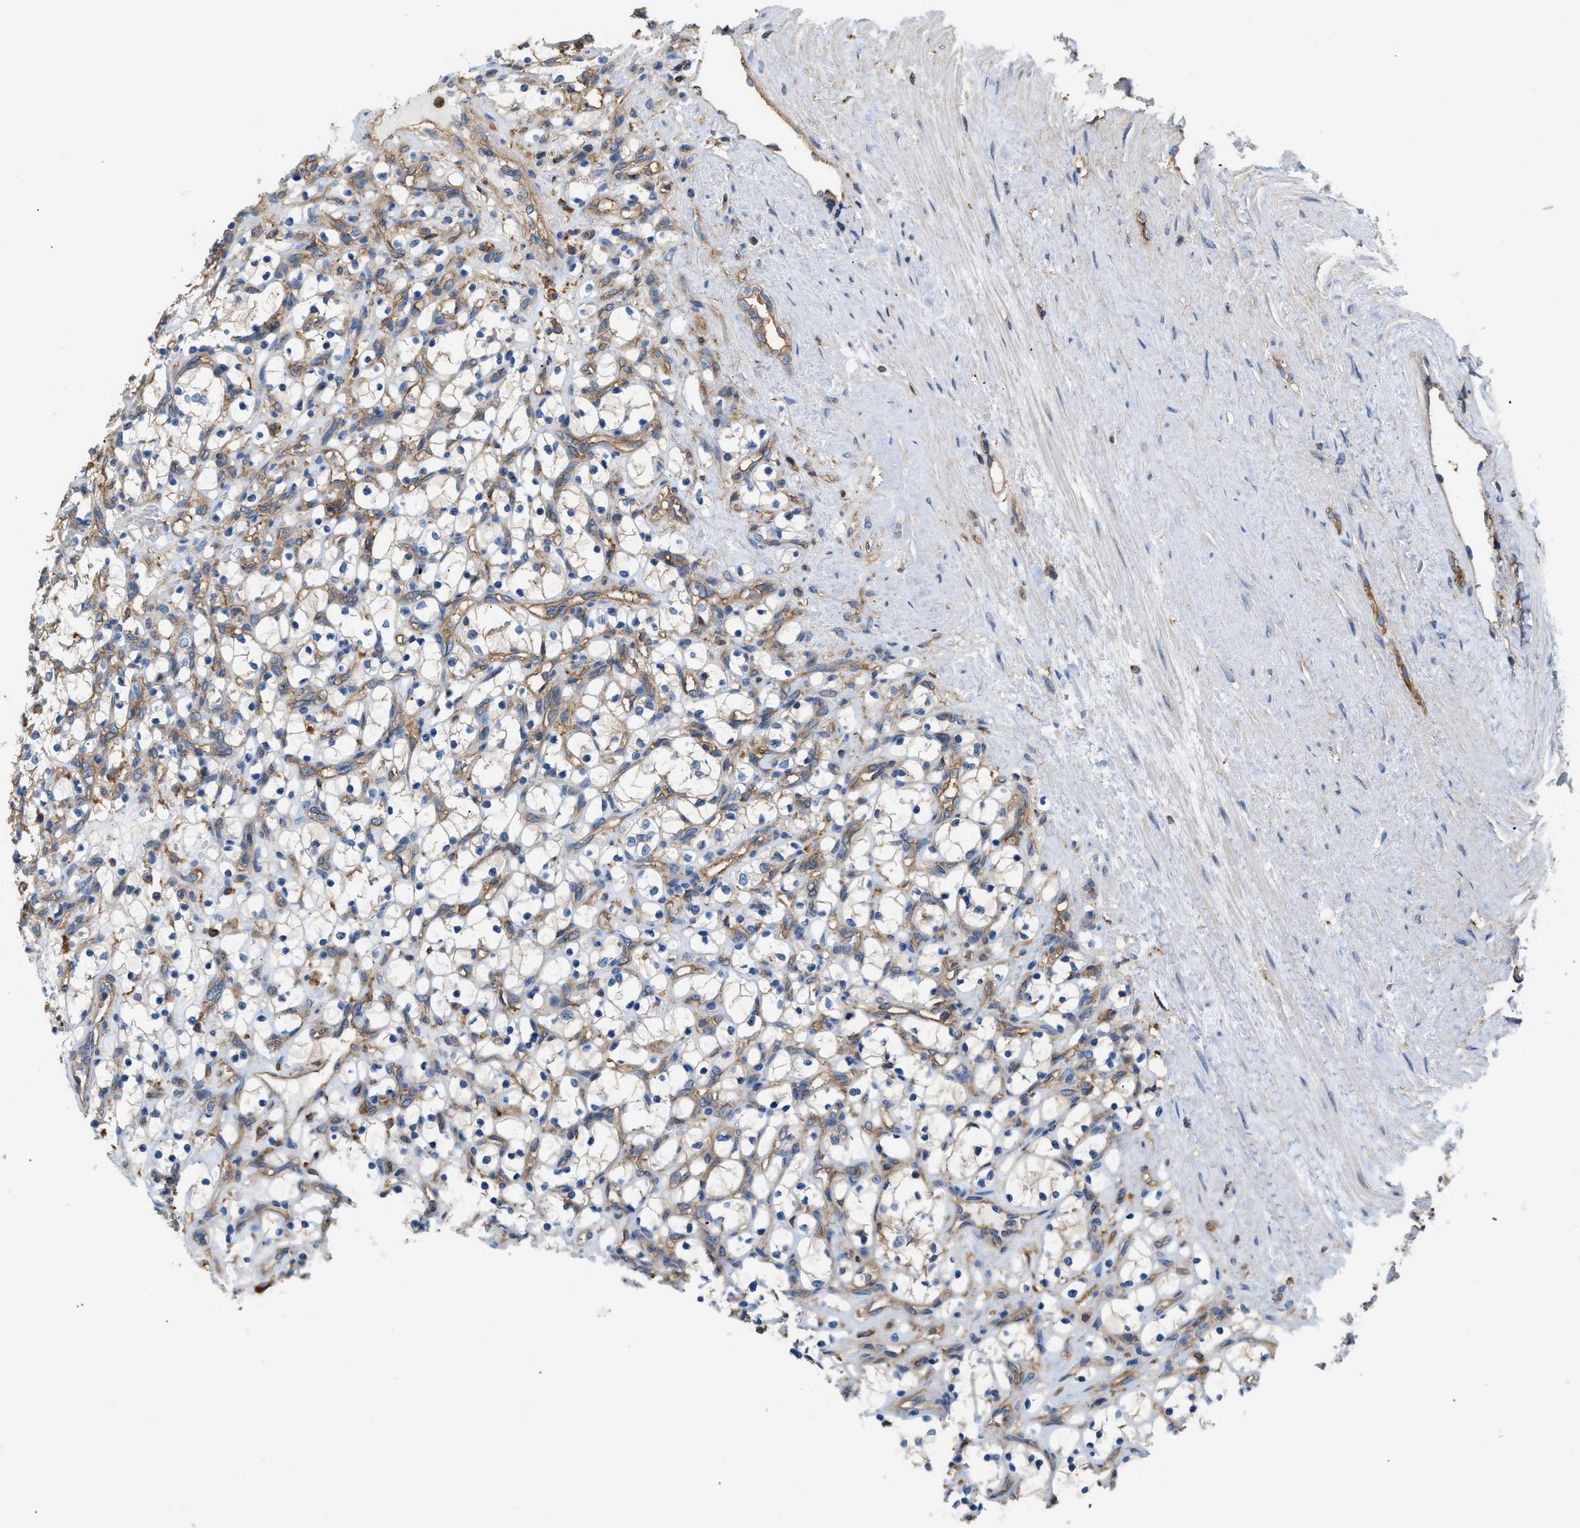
{"staining": {"intensity": "negative", "quantity": "none", "location": "none"}, "tissue": "renal cancer", "cell_type": "Tumor cells", "image_type": "cancer", "snomed": [{"axis": "morphology", "description": "Adenocarcinoma, NOS"}, {"axis": "topography", "description": "Kidney"}], "caption": "The histopathology image displays no significant positivity in tumor cells of adenocarcinoma (renal).", "gene": "GNB4", "patient": {"sex": "female", "age": 69}}